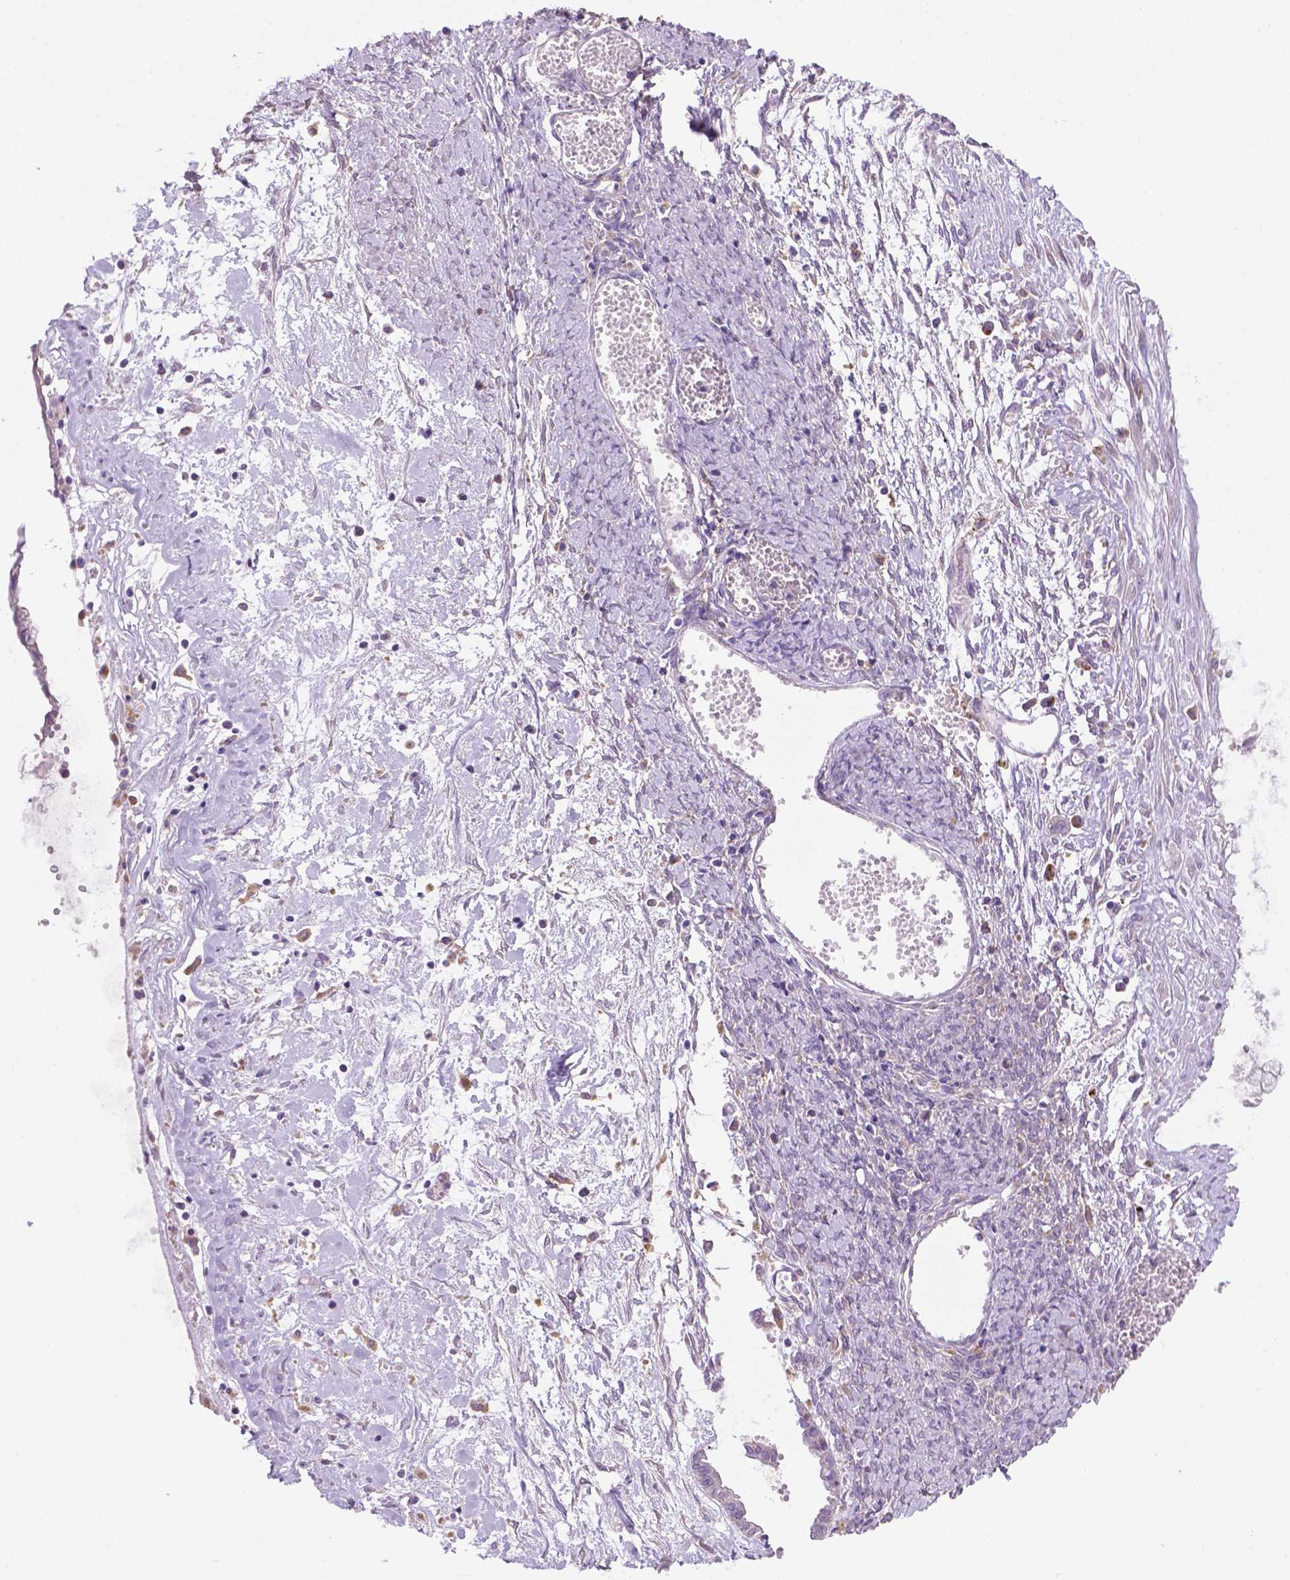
{"staining": {"intensity": "negative", "quantity": "none", "location": "none"}, "tissue": "ovarian cancer", "cell_type": "Tumor cells", "image_type": "cancer", "snomed": [{"axis": "morphology", "description": "Cystadenocarcinoma, mucinous, NOS"}, {"axis": "topography", "description": "Ovary"}], "caption": "An immunohistochemistry photomicrograph of ovarian mucinous cystadenocarcinoma is shown. There is no staining in tumor cells of ovarian mucinous cystadenocarcinoma.", "gene": "CDH7", "patient": {"sex": "female", "age": 67}}